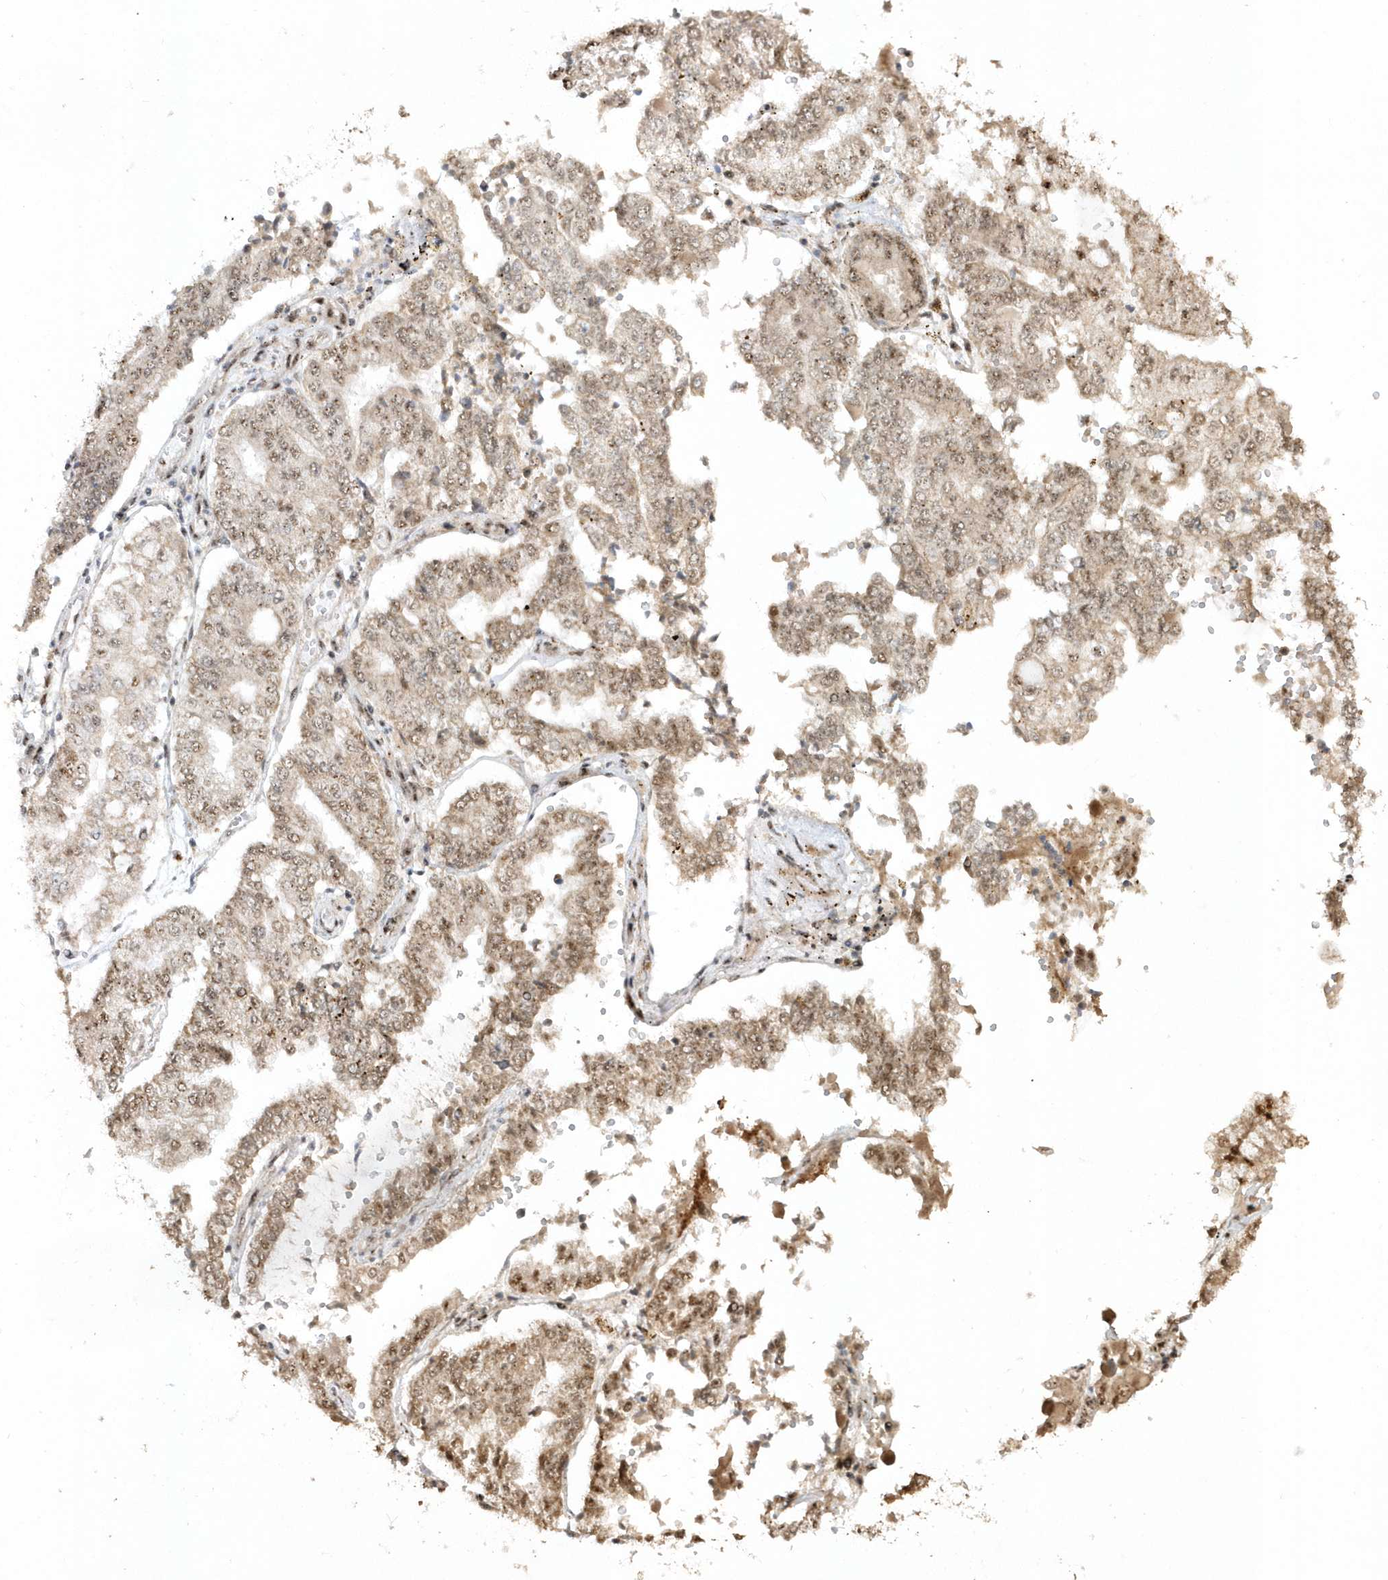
{"staining": {"intensity": "moderate", "quantity": ">75%", "location": "nuclear"}, "tissue": "stomach cancer", "cell_type": "Tumor cells", "image_type": "cancer", "snomed": [{"axis": "morphology", "description": "Adenocarcinoma, NOS"}, {"axis": "topography", "description": "Stomach"}], "caption": "A medium amount of moderate nuclear staining is seen in about >75% of tumor cells in stomach adenocarcinoma tissue.", "gene": "POLR3B", "patient": {"sex": "male", "age": 76}}